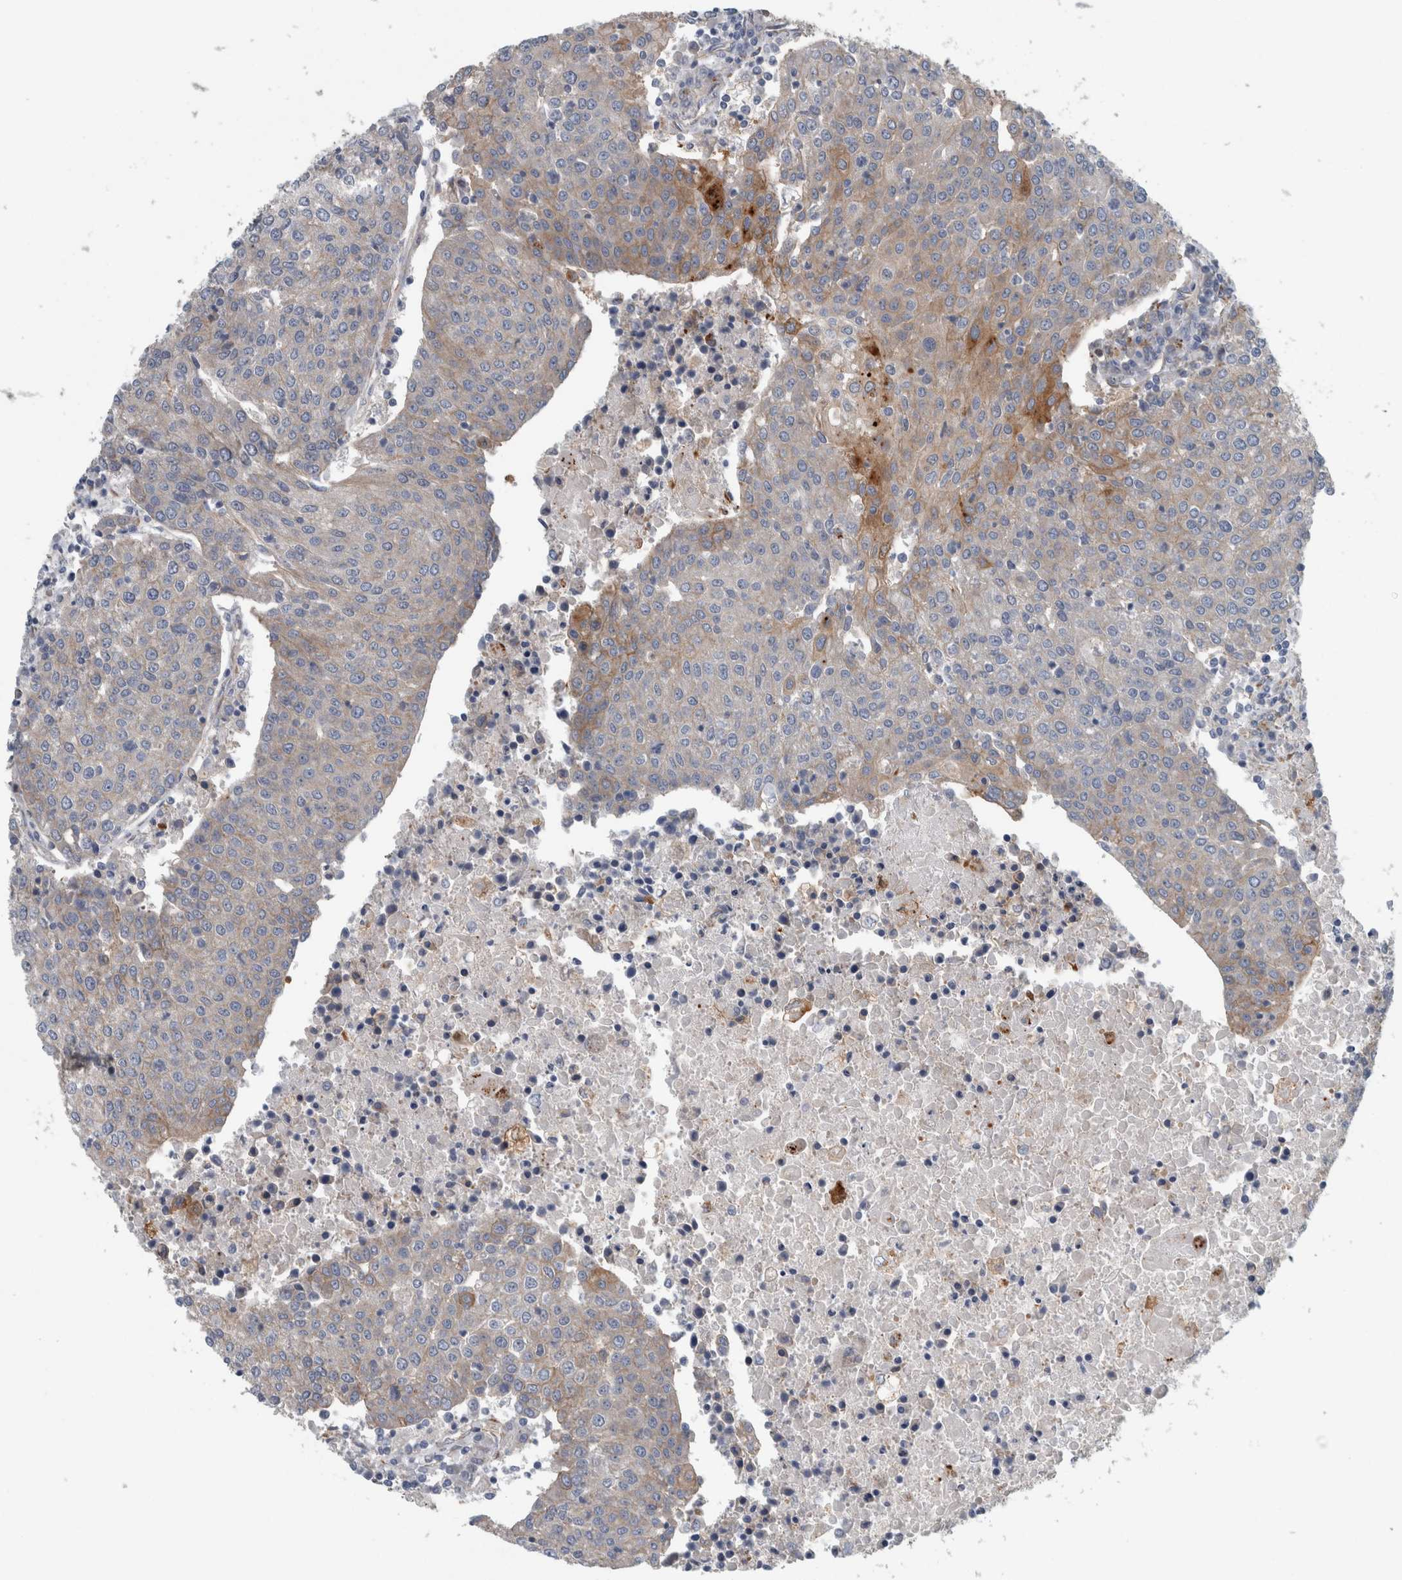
{"staining": {"intensity": "weak", "quantity": "<25%", "location": "cytoplasmic/membranous"}, "tissue": "urothelial cancer", "cell_type": "Tumor cells", "image_type": "cancer", "snomed": [{"axis": "morphology", "description": "Urothelial carcinoma, High grade"}, {"axis": "topography", "description": "Urinary bladder"}], "caption": "DAB immunohistochemical staining of human urothelial cancer exhibits no significant positivity in tumor cells. (DAB (3,3'-diaminobenzidine) IHC with hematoxylin counter stain).", "gene": "GLT8D2", "patient": {"sex": "female", "age": 85}}